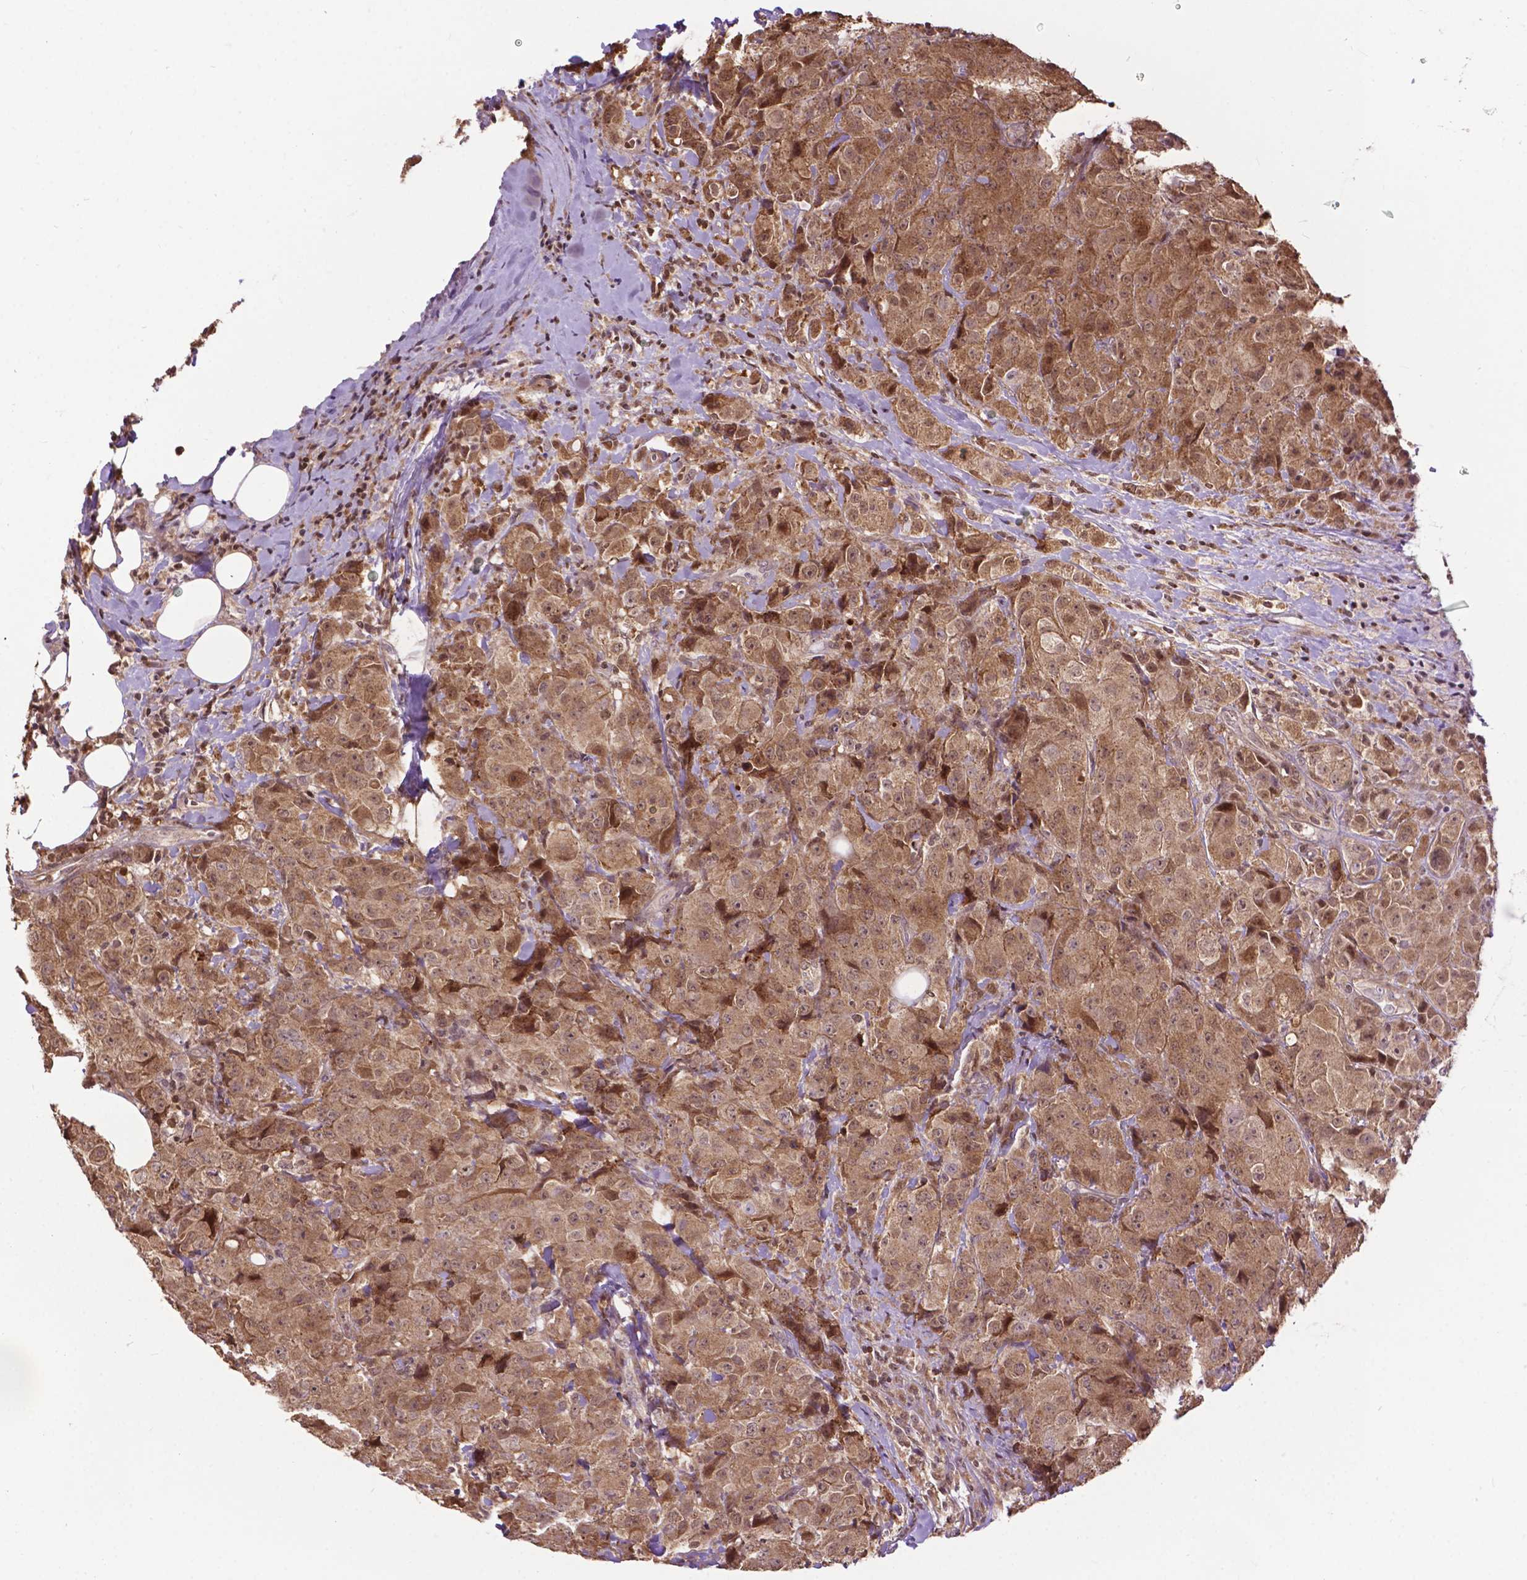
{"staining": {"intensity": "strong", "quantity": ">75%", "location": "cytoplasmic/membranous"}, "tissue": "breast cancer", "cell_type": "Tumor cells", "image_type": "cancer", "snomed": [{"axis": "morphology", "description": "Normal tissue, NOS"}, {"axis": "morphology", "description": "Duct carcinoma"}, {"axis": "topography", "description": "Breast"}], "caption": "Breast intraductal carcinoma stained for a protein (brown) shows strong cytoplasmic/membranous positive expression in about >75% of tumor cells.", "gene": "CHMP4A", "patient": {"sex": "female", "age": 43}}